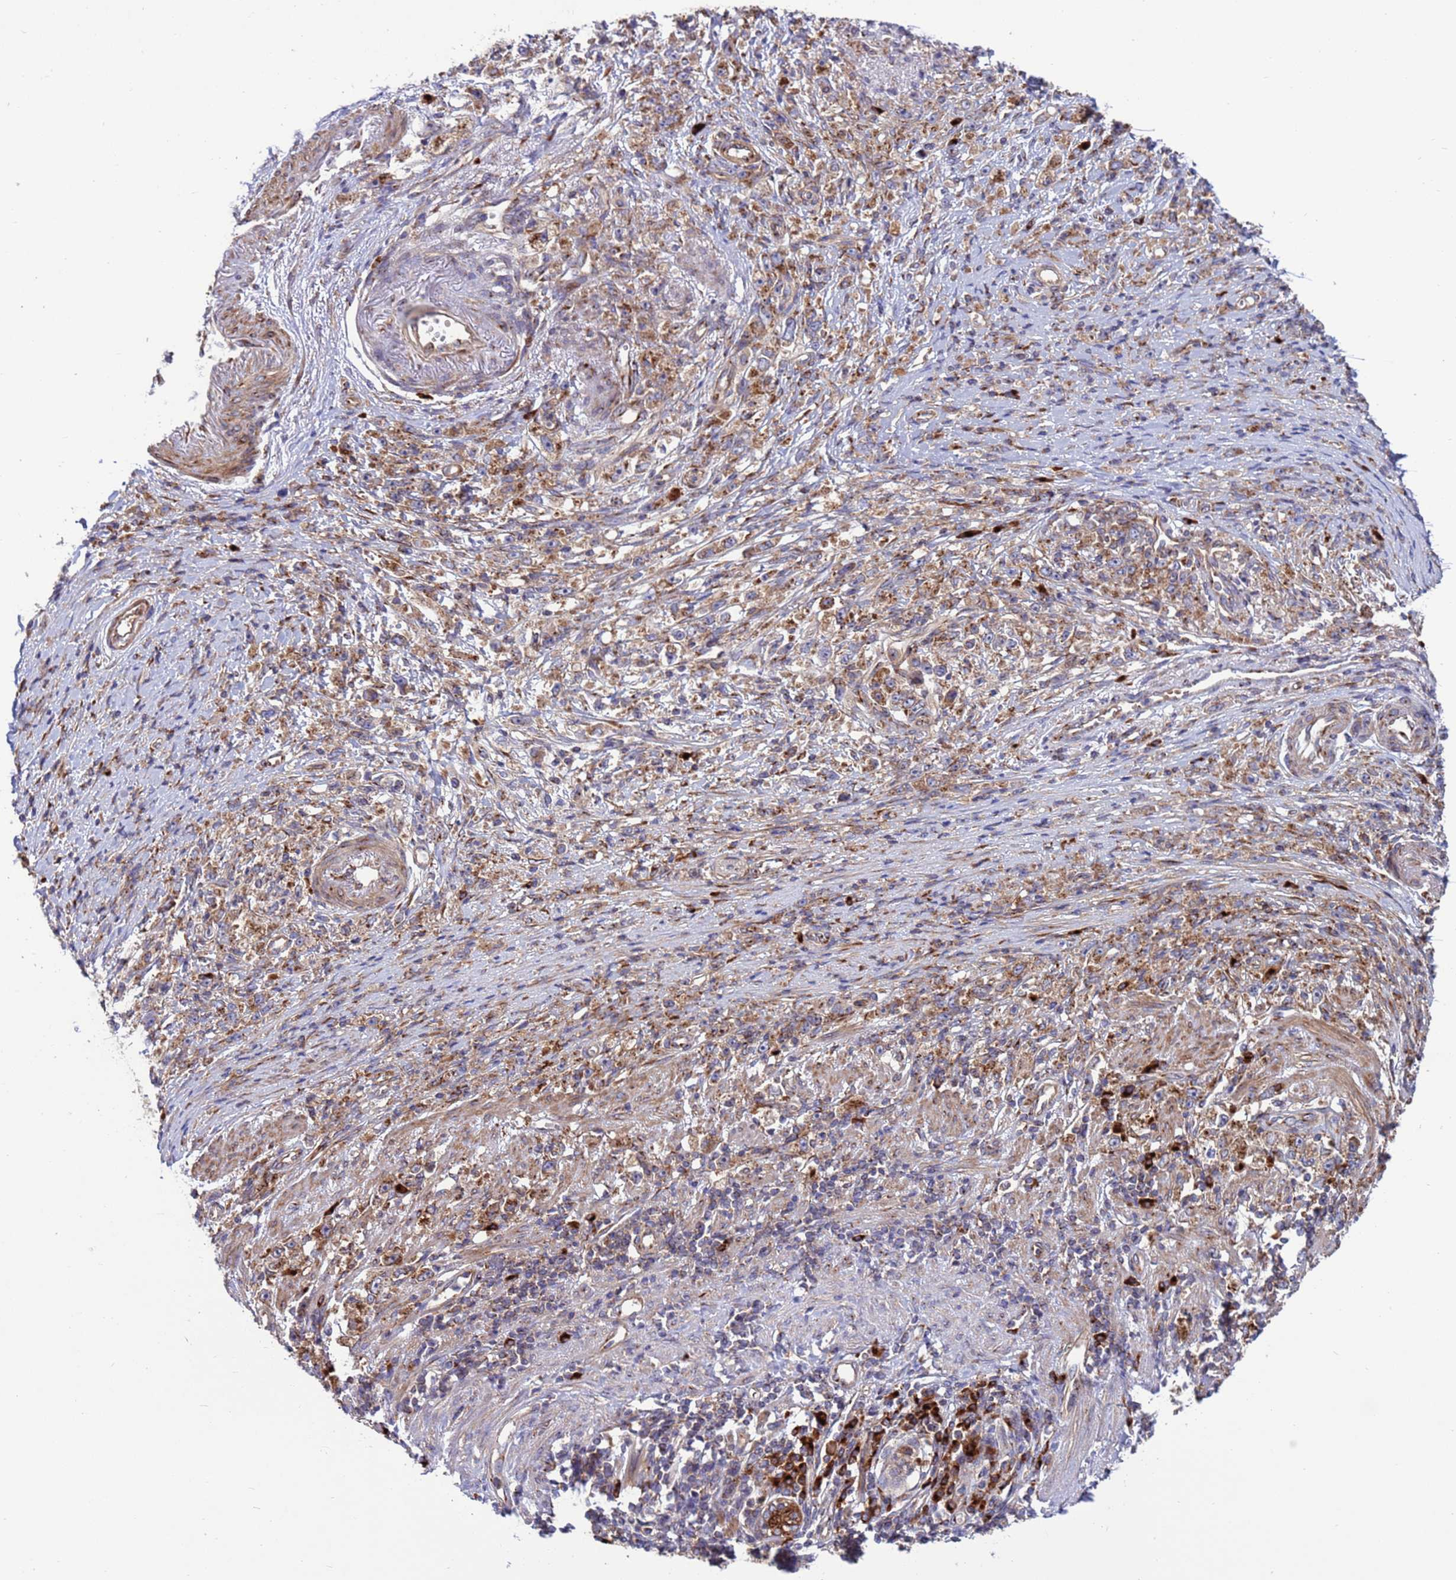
{"staining": {"intensity": "weak", "quantity": "25%-75%", "location": "cytoplasmic/membranous"}, "tissue": "stomach cancer", "cell_type": "Tumor cells", "image_type": "cancer", "snomed": [{"axis": "morphology", "description": "Adenocarcinoma, NOS"}, {"axis": "topography", "description": "Stomach"}], "caption": "Adenocarcinoma (stomach) stained for a protein reveals weak cytoplasmic/membranous positivity in tumor cells.", "gene": "ZC3HAV1", "patient": {"sex": "female", "age": 59}}